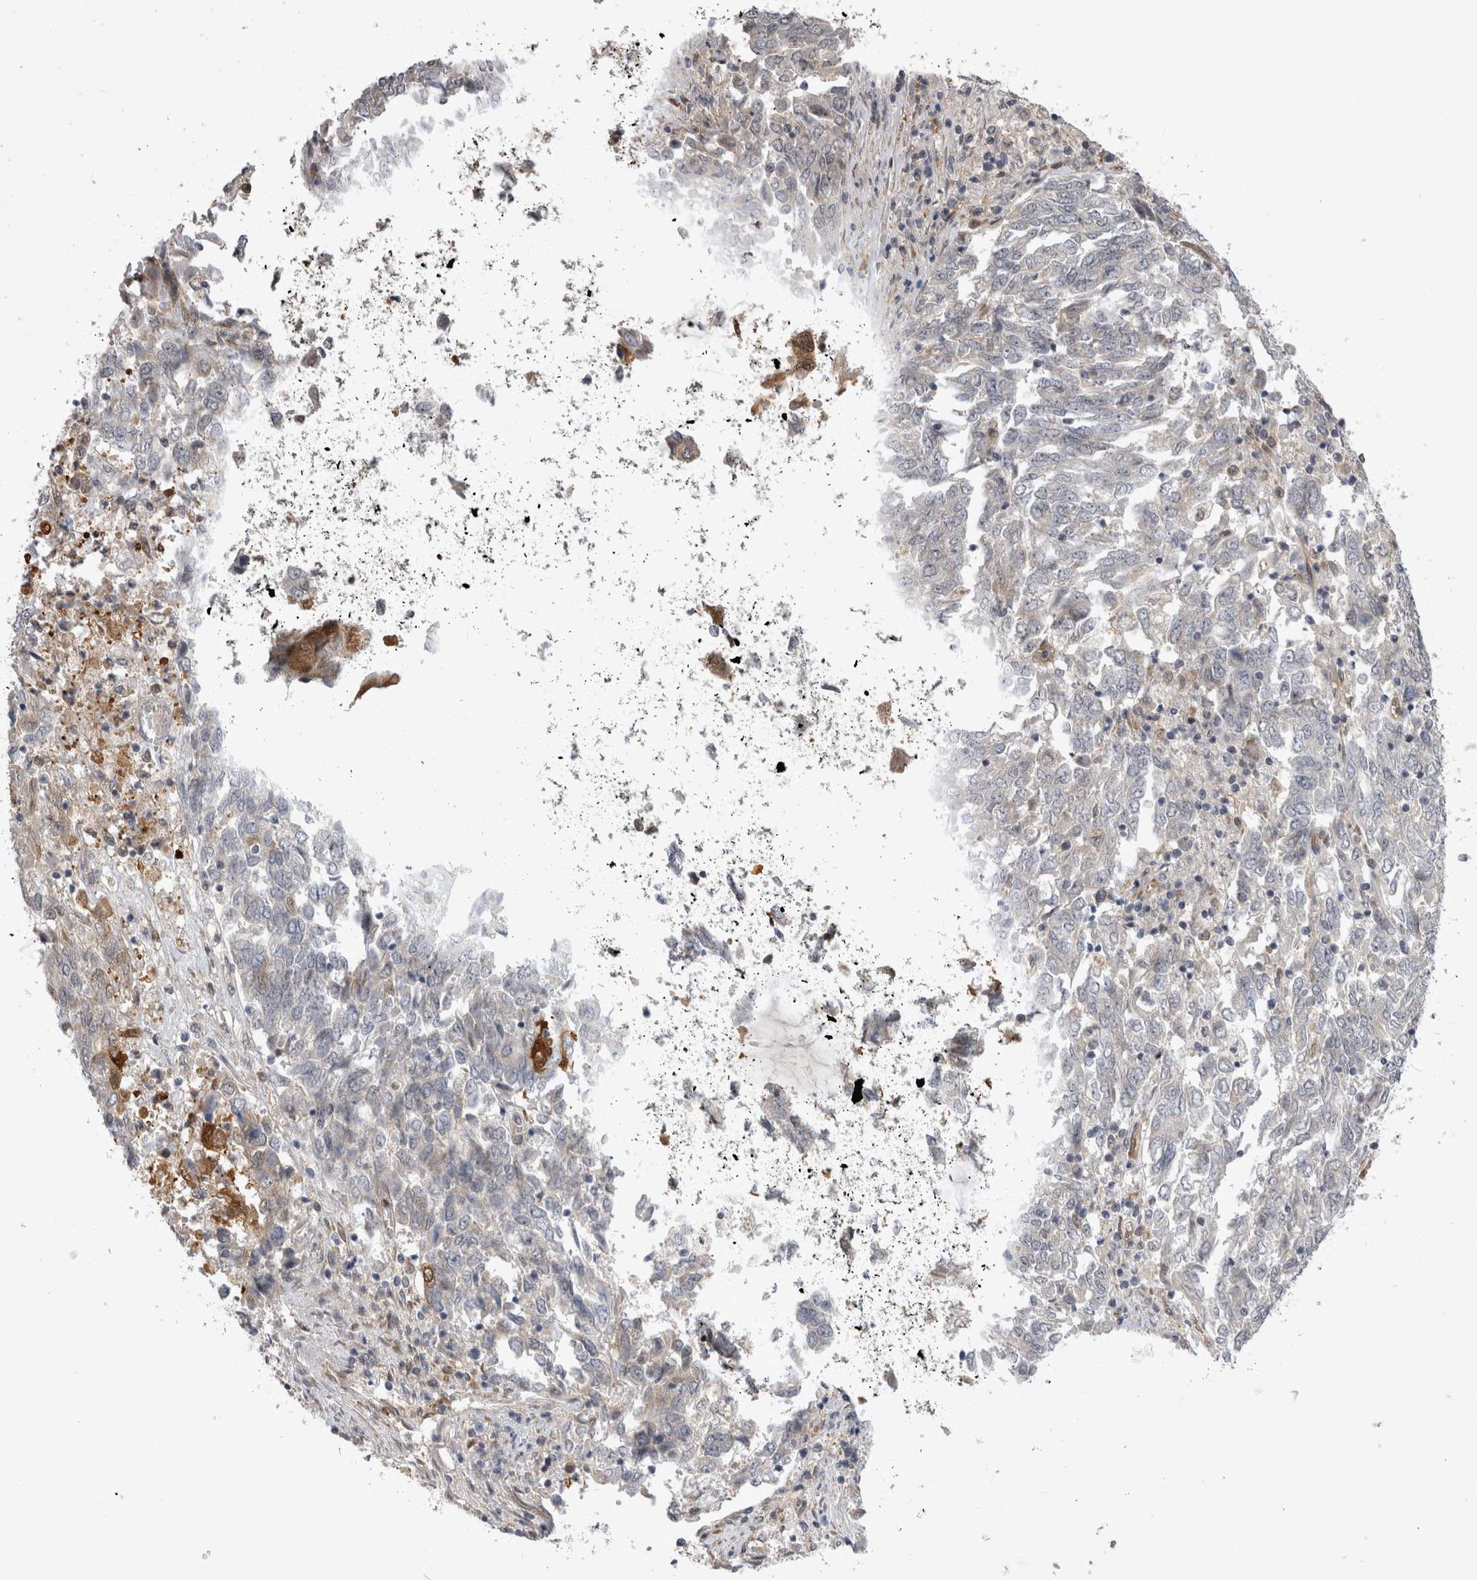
{"staining": {"intensity": "negative", "quantity": "none", "location": "none"}, "tissue": "endometrial cancer", "cell_type": "Tumor cells", "image_type": "cancer", "snomed": [{"axis": "morphology", "description": "Adenocarcinoma, NOS"}, {"axis": "topography", "description": "Endometrium"}], "caption": "Tumor cells show no significant protein positivity in endometrial adenocarcinoma.", "gene": "CHIC2", "patient": {"sex": "female", "age": 80}}